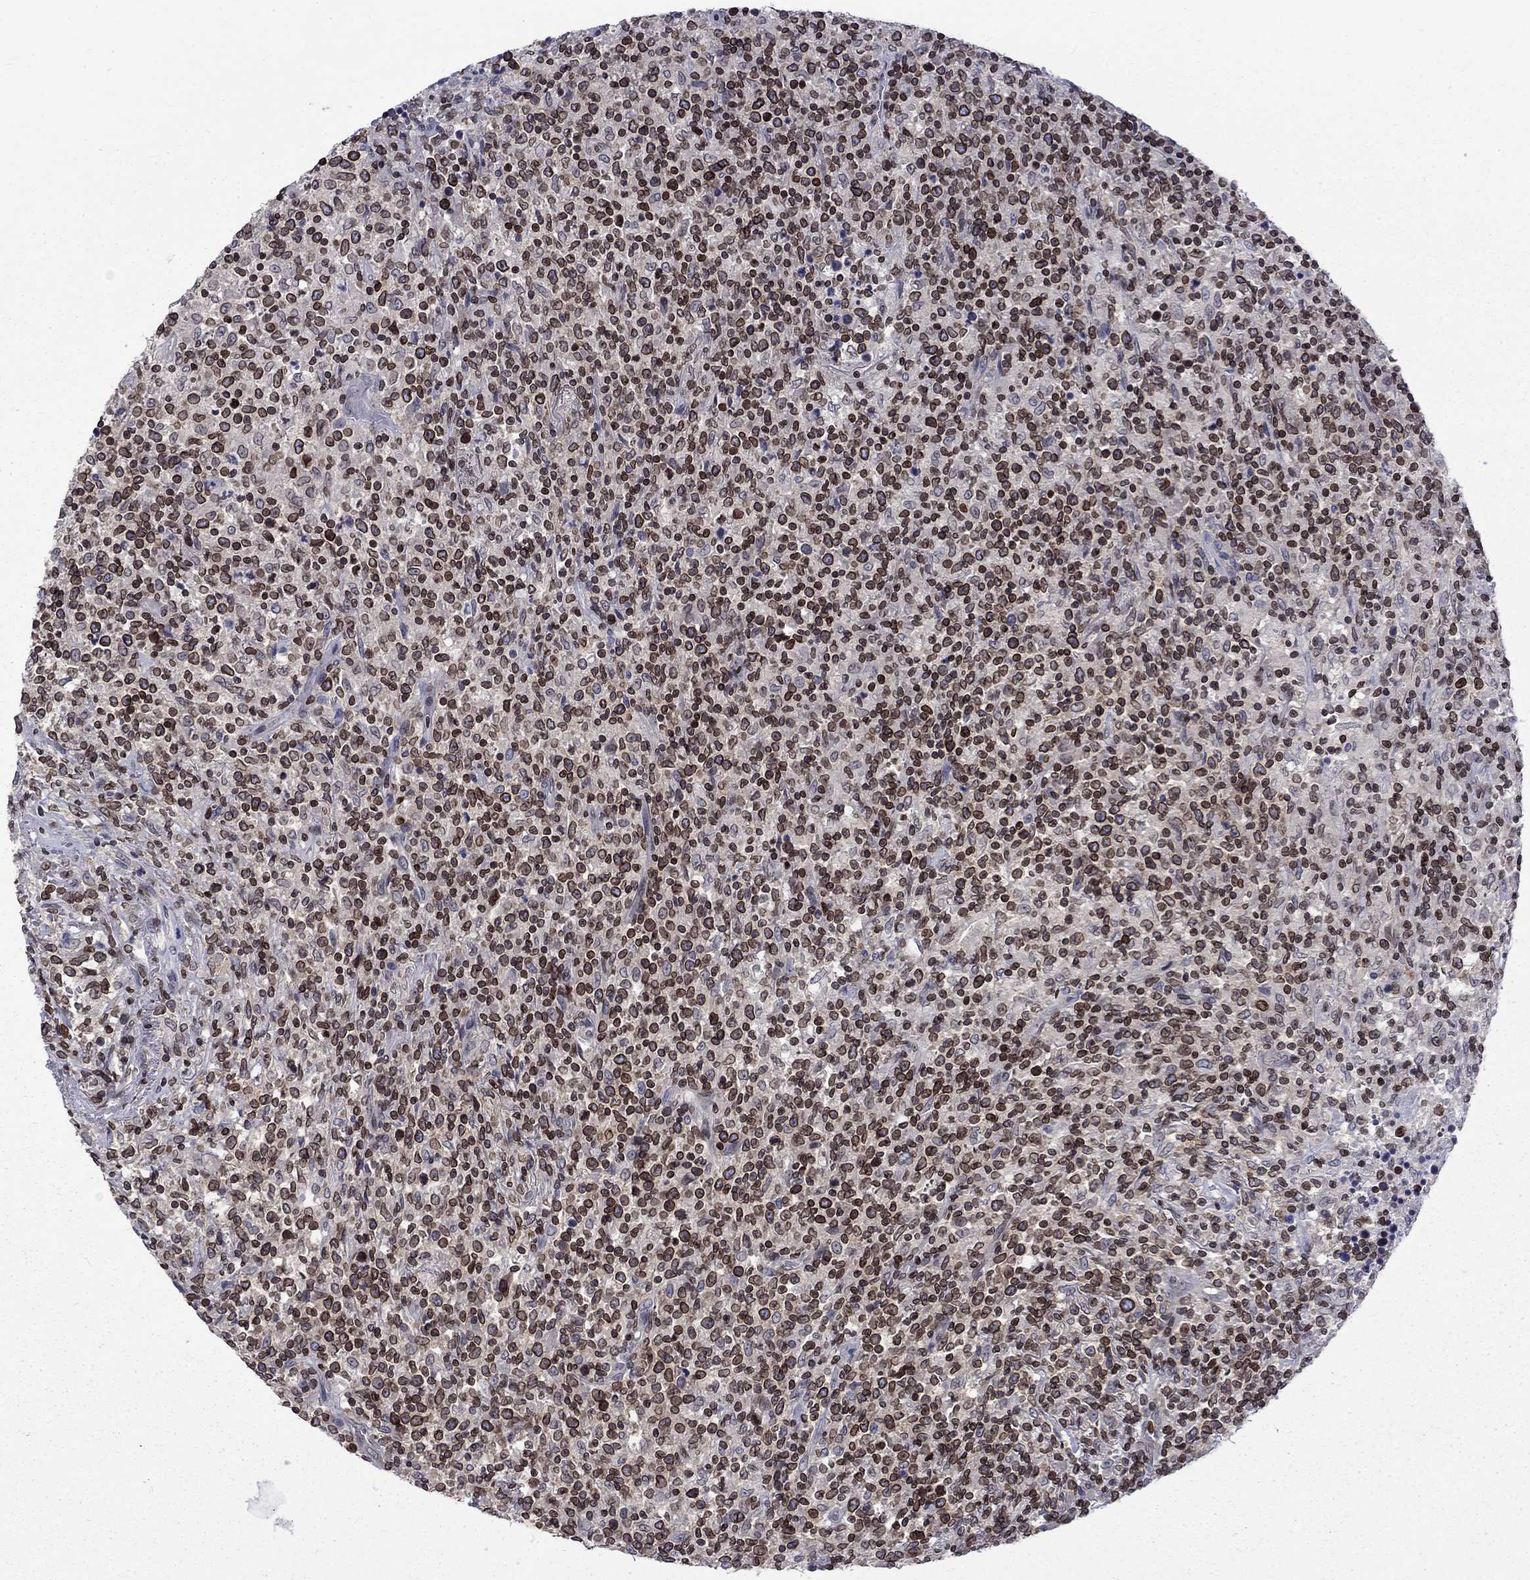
{"staining": {"intensity": "strong", "quantity": ">75%", "location": "cytoplasmic/membranous,nuclear"}, "tissue": "lymphoma", "cell_type": "Tumor cells", "image_type": "cancer", "snomed": [{"axis": "morphology", "description": "Malignant lymphoma, non-Hodgkin's type, High grade"}, {"axis": "topography", "description": "Lung"}], "caption": "Human malignant lymphoma, non-Hodgkin's type (high-grade) stained with a protein marker demonstrates strong staining in tumor cells.", "gene": "SLA", "patient": {"sex": "male", "age": 79}}